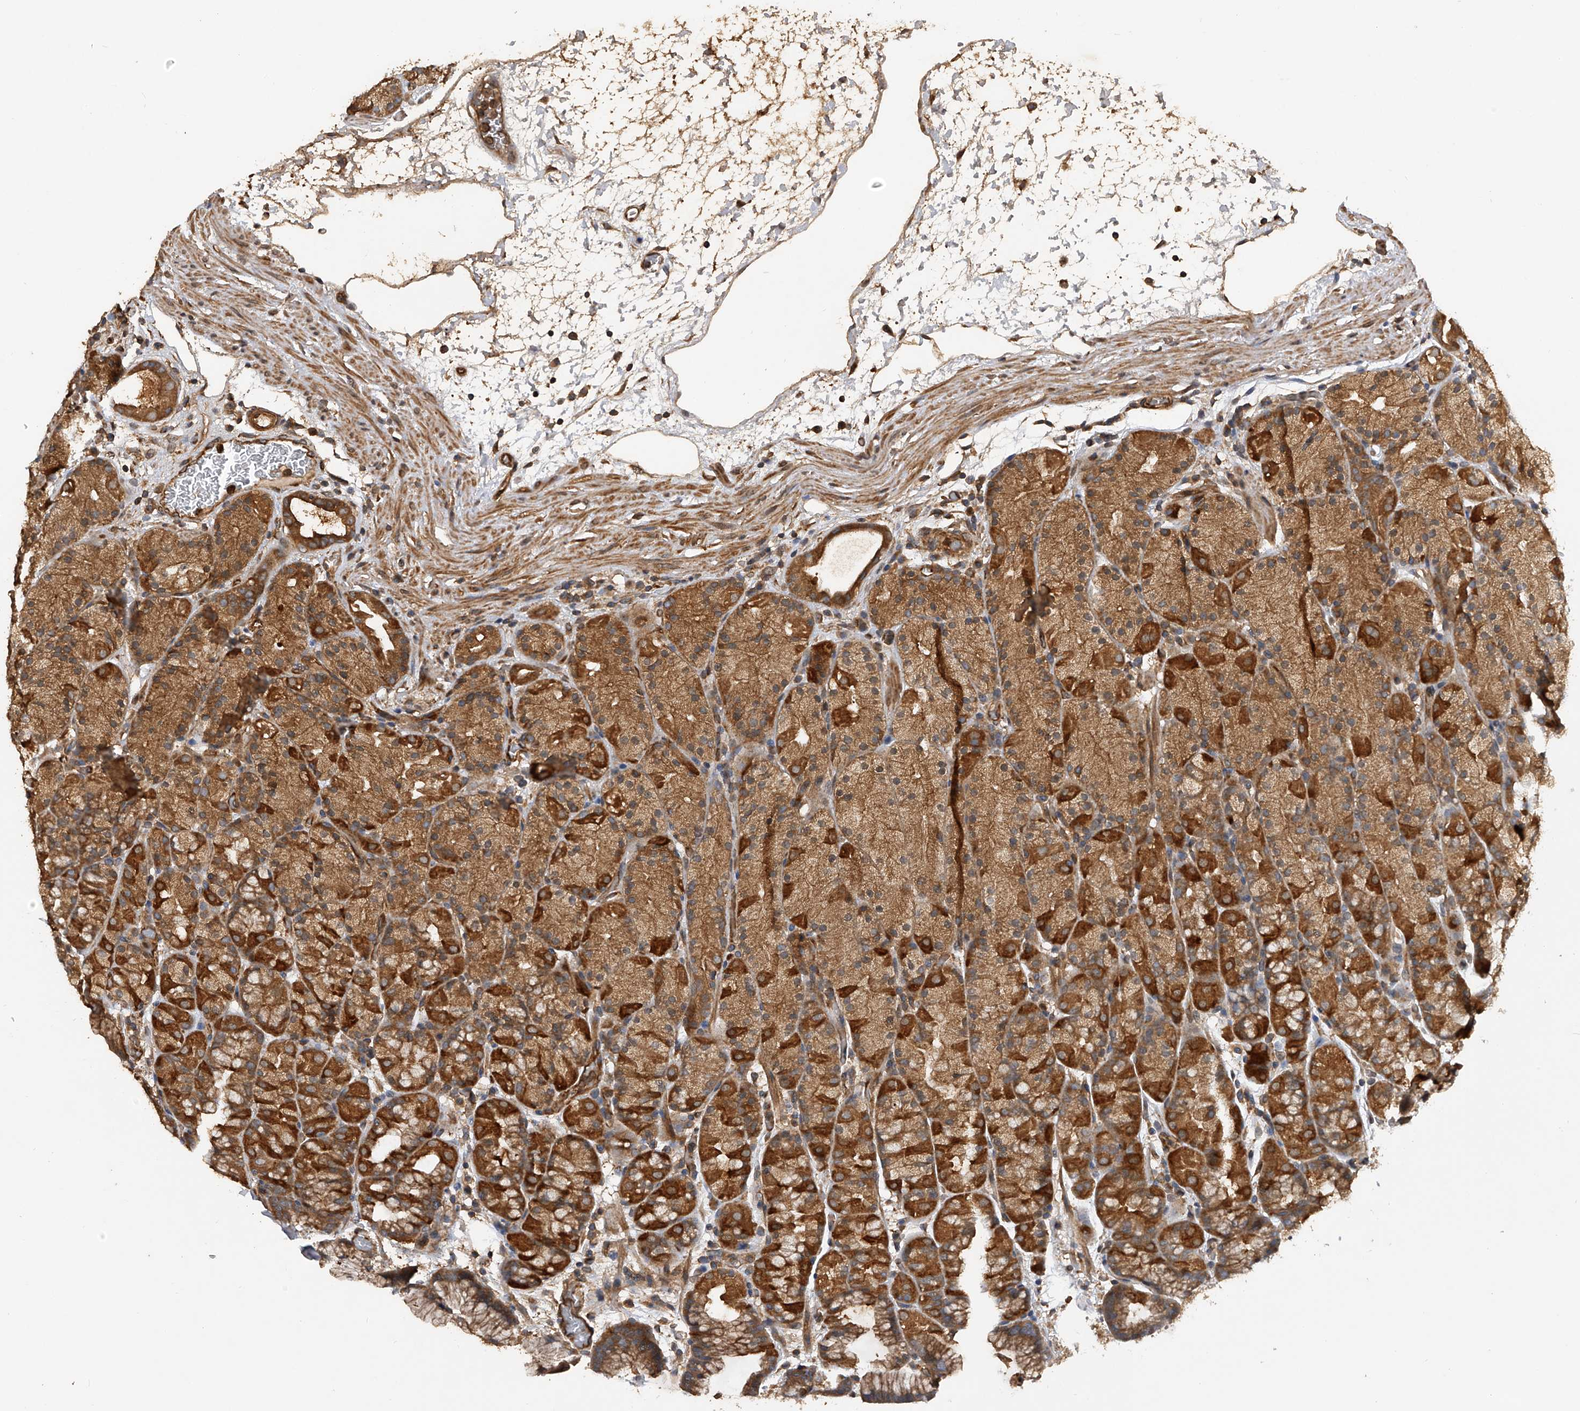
{"staining": {"intensity": "moderate", "quantity": ">75%", "location": "cytoplasmic/membranous"}, "tissue": "stomach", "cell_type": "Glandular cells", "image_type": "normal", "snomed": [{"axis": "morphology", "description": "Normal tissue, NOS"}, {"axis": "topography", "description": "Stomach, upper"}], "caption": "A medium amount of moderate cytoplasmic/membranous staining is seen in approximately >75% of glandular cells in benign stomach.", "gene": "PTPRA", "patient": {"sex": "male", "age": 48}}